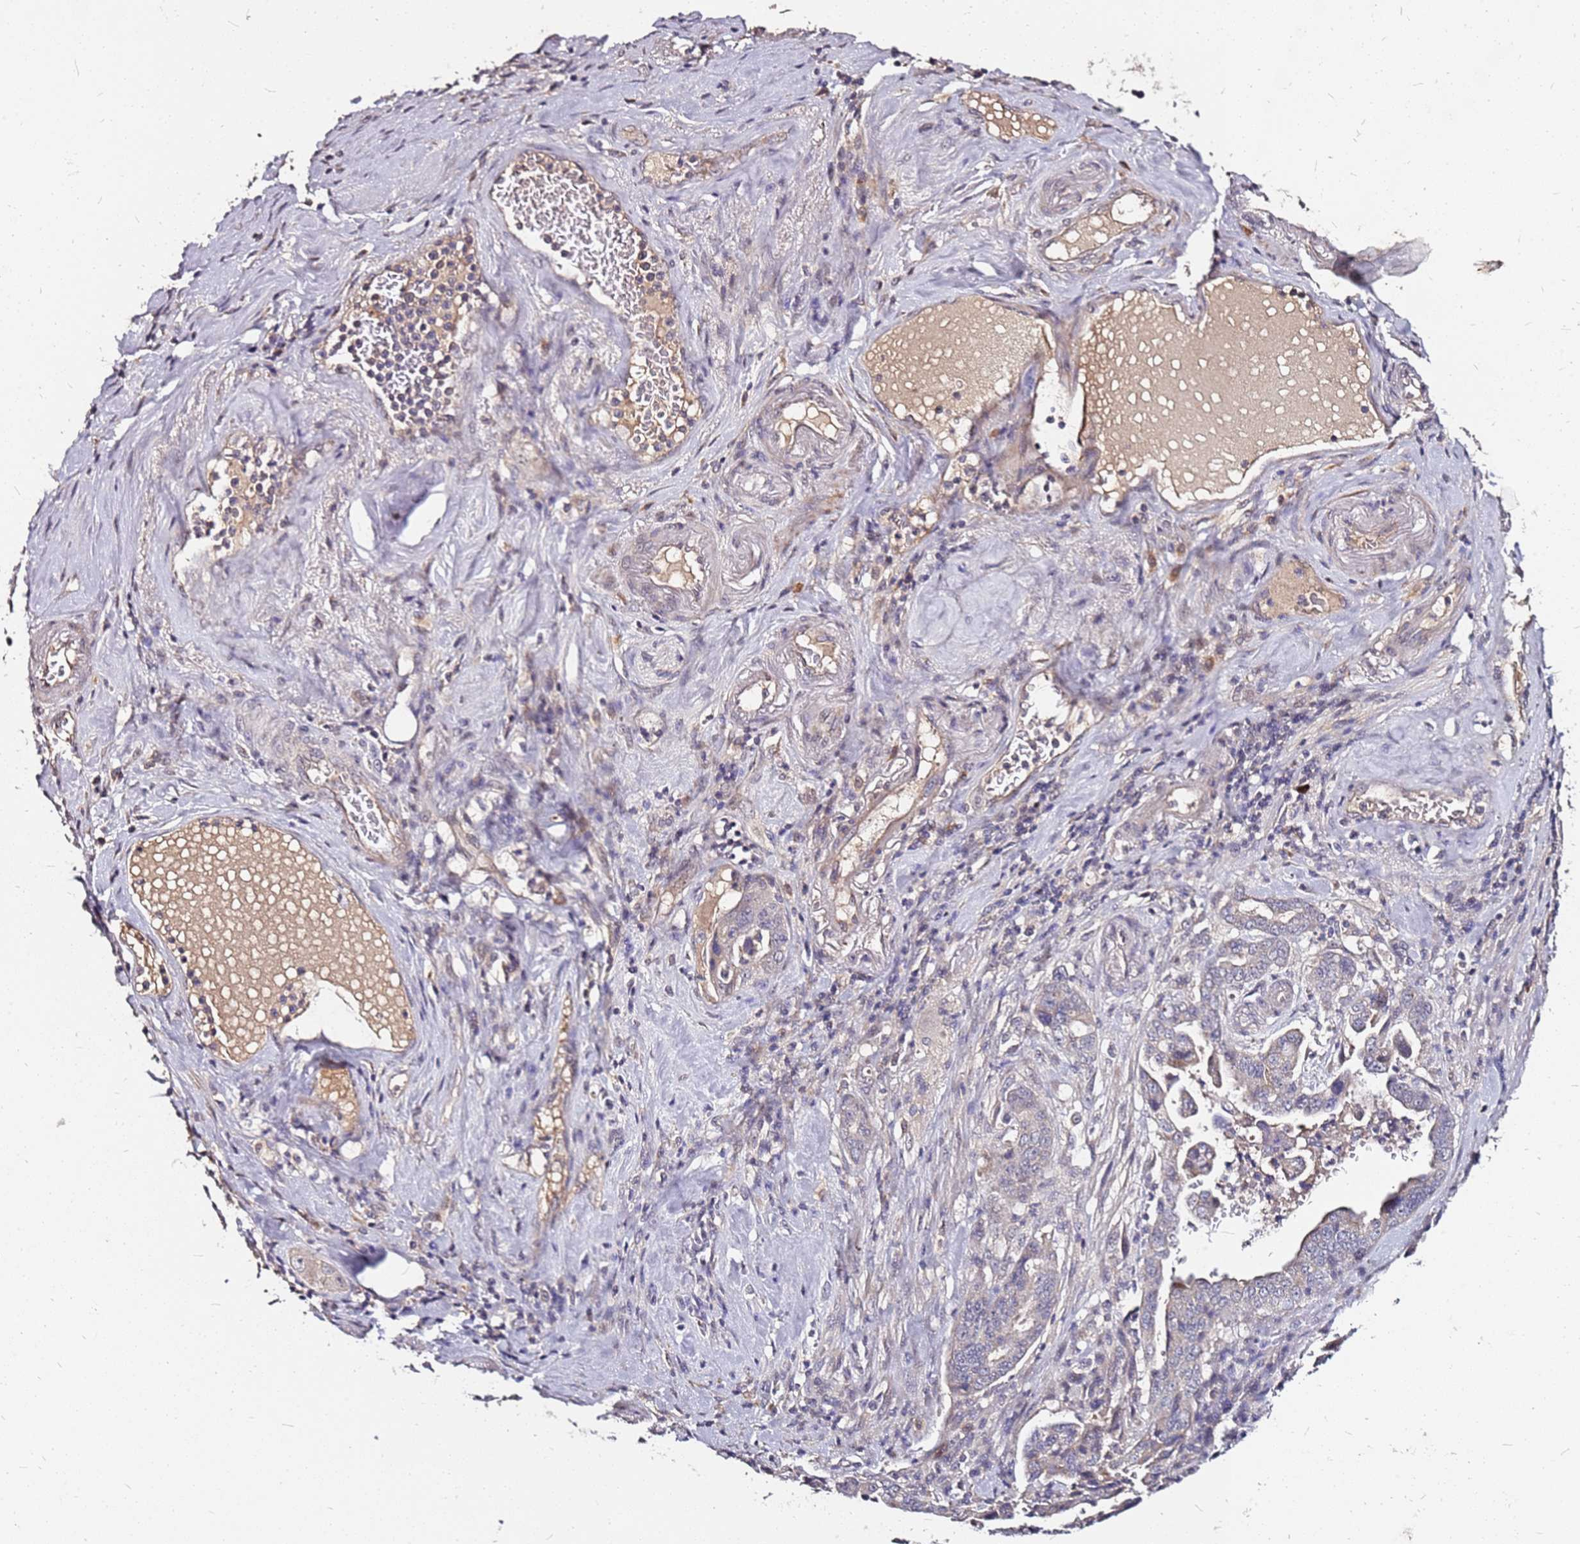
{"staining": {"intensity": "moderate", "quantity": "25%-75%", "location": "cytoplasmic/membranous"}, "tissue": "pancreatic cancer", "cell_type": "Tumor cells", "image_type": "cancer", "snomed": [{"axis": "morphology", "description": "Adenocarcinoma, NOS"}, {"axis": "topography", "description": "Pancreas"}], "caption": "High-power microscopy captured an immunohistochemistry micrograph of pancreatic cancer (adenocarcinoma), revealing moderate cytoplasmic/membranous positivity in approximately 25%-75% of tumor cells.", "gene": "DCDC2C", "patient": {"sex": "male", "age": 70}}